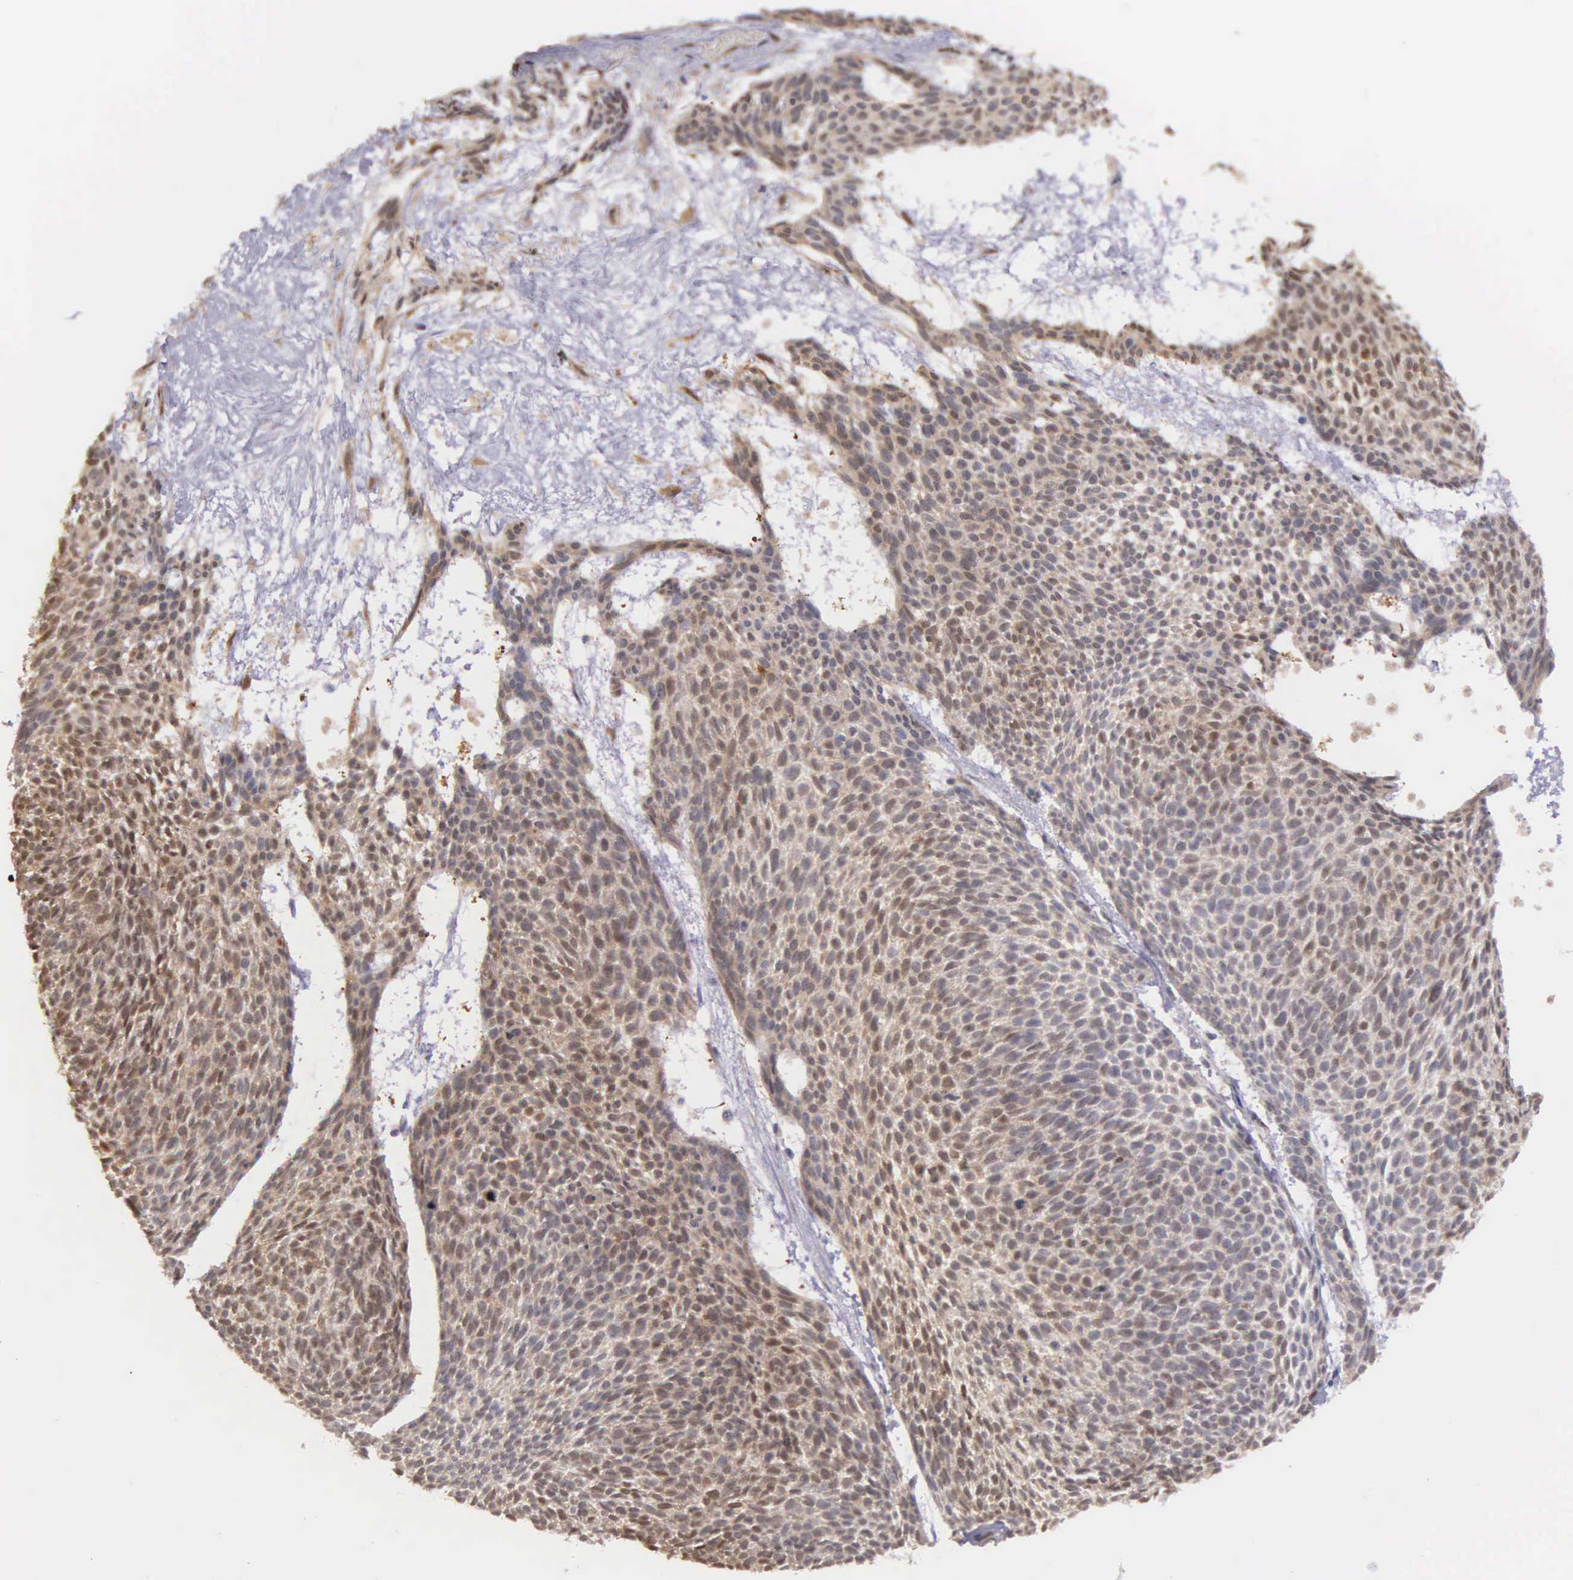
{"staining": {"intensity": "moderate", "quantity": ">75%", "location": "cytoplasmic/membranous,nuclear"}, "tissue": "skin cancer", "cell_type": "Tumor cells", "image_type": "cancer", "snomed": [{"axis": "morphology", "description": "Basal cell carcinoma"}, {"axis": "topography", "description": "Skin"}], "caption": "This image shows immunohistochemistry (IHC) staining of skin cancer (basal cell carcinoma), with medium moderate cytoplasmic/membranous and nuclear positivity in approximately >75% of tumor cells.", "gene": "GSTT2", "patient": {"sex": "male", "age": 84}}